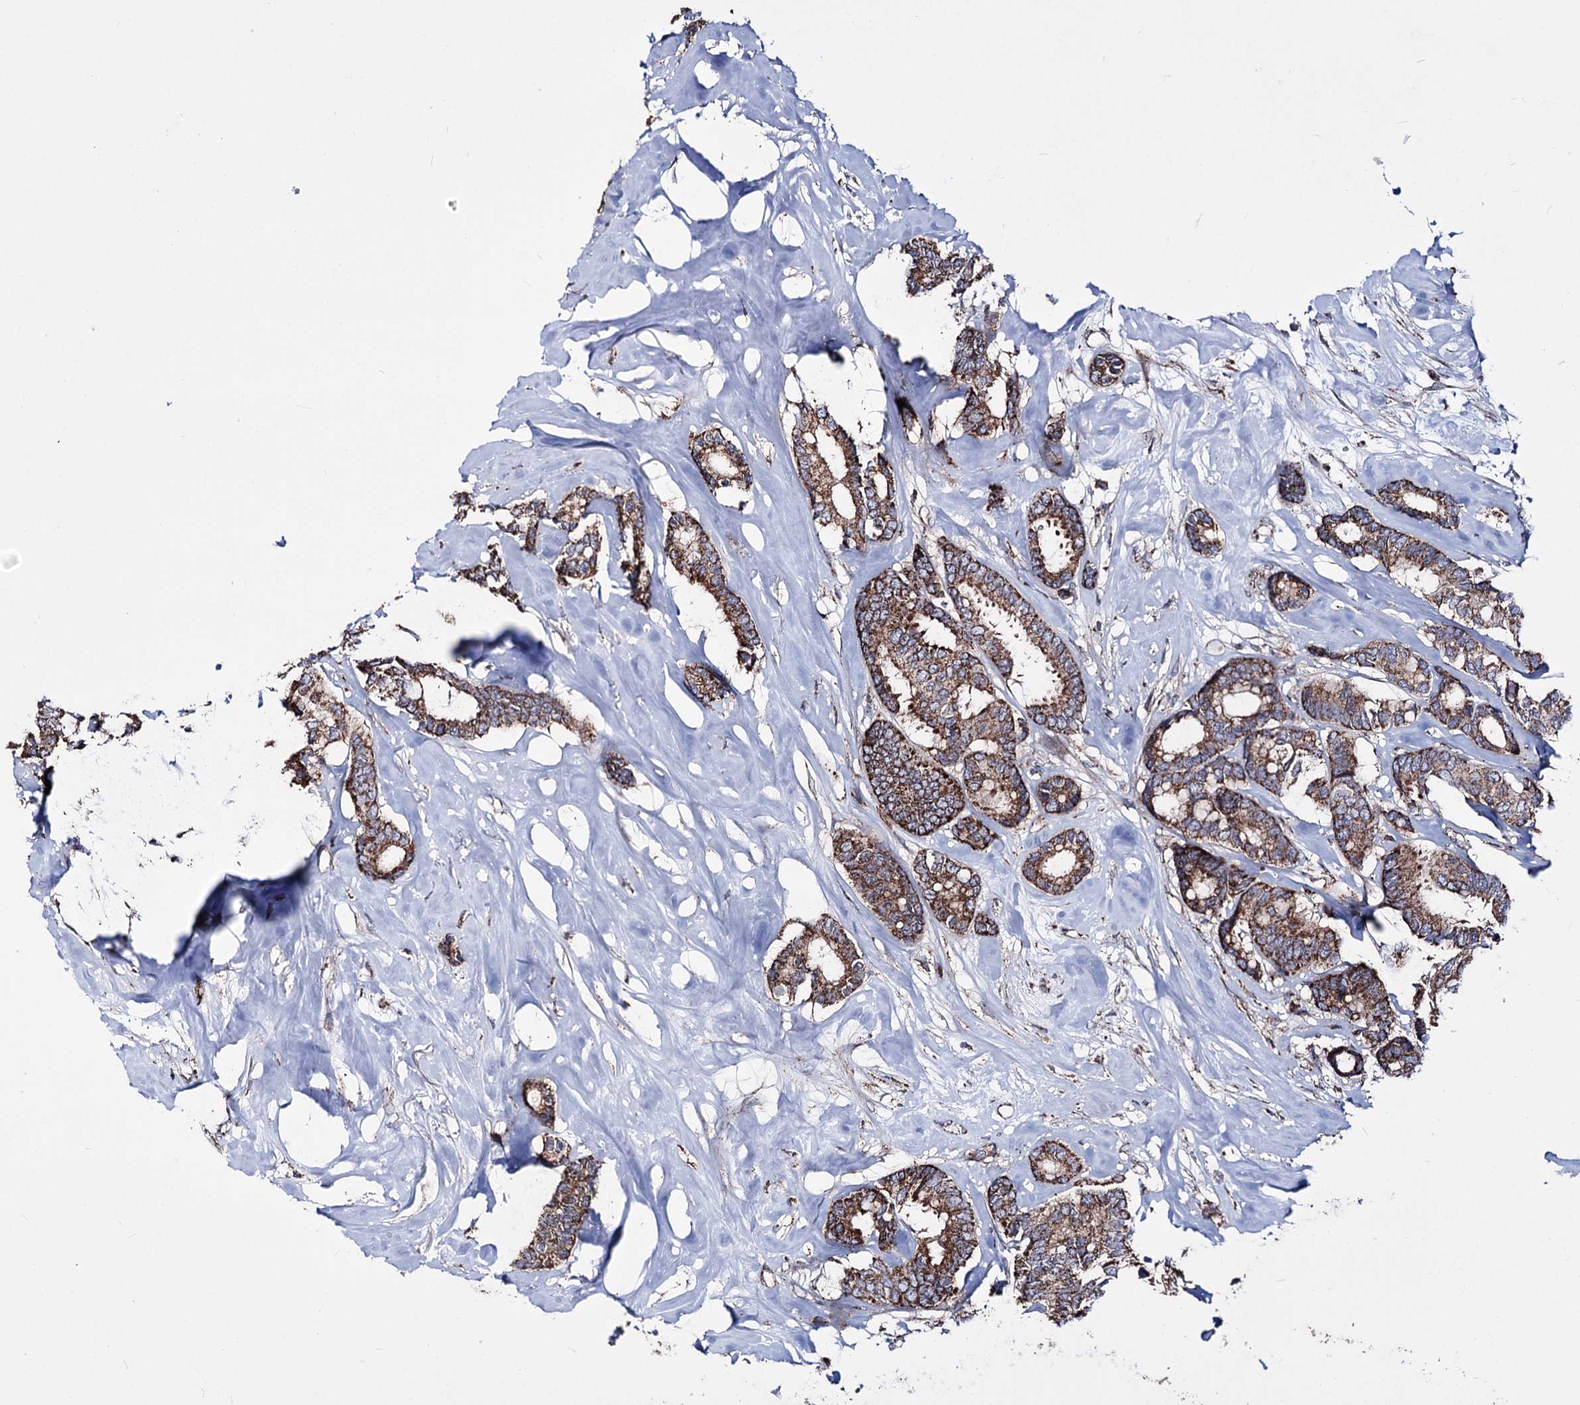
{"staining": {"intensity": "moderate", "quantity": ">75%", "location": "cytoplasmic/membranous"}, "tissue": "breast cancer", "cell_type": "Tumor cells", "image_type": "cancer", "snomed": [{"axis": "morphology", "description": "Duct carcinoma"}, {"axis": "topography", "description": "Breast"}], "caption": "Immunohistochemistry (IHC) of breast cancer shows medium levels of moderate cytoplasmic/membranous expression in approximately >75% of tumor cells. (DAB = brown stain, brightfield microscopy at high magnification).", "gene": "CREB3L4", "patient": {"sex": "female", "age": 87}}